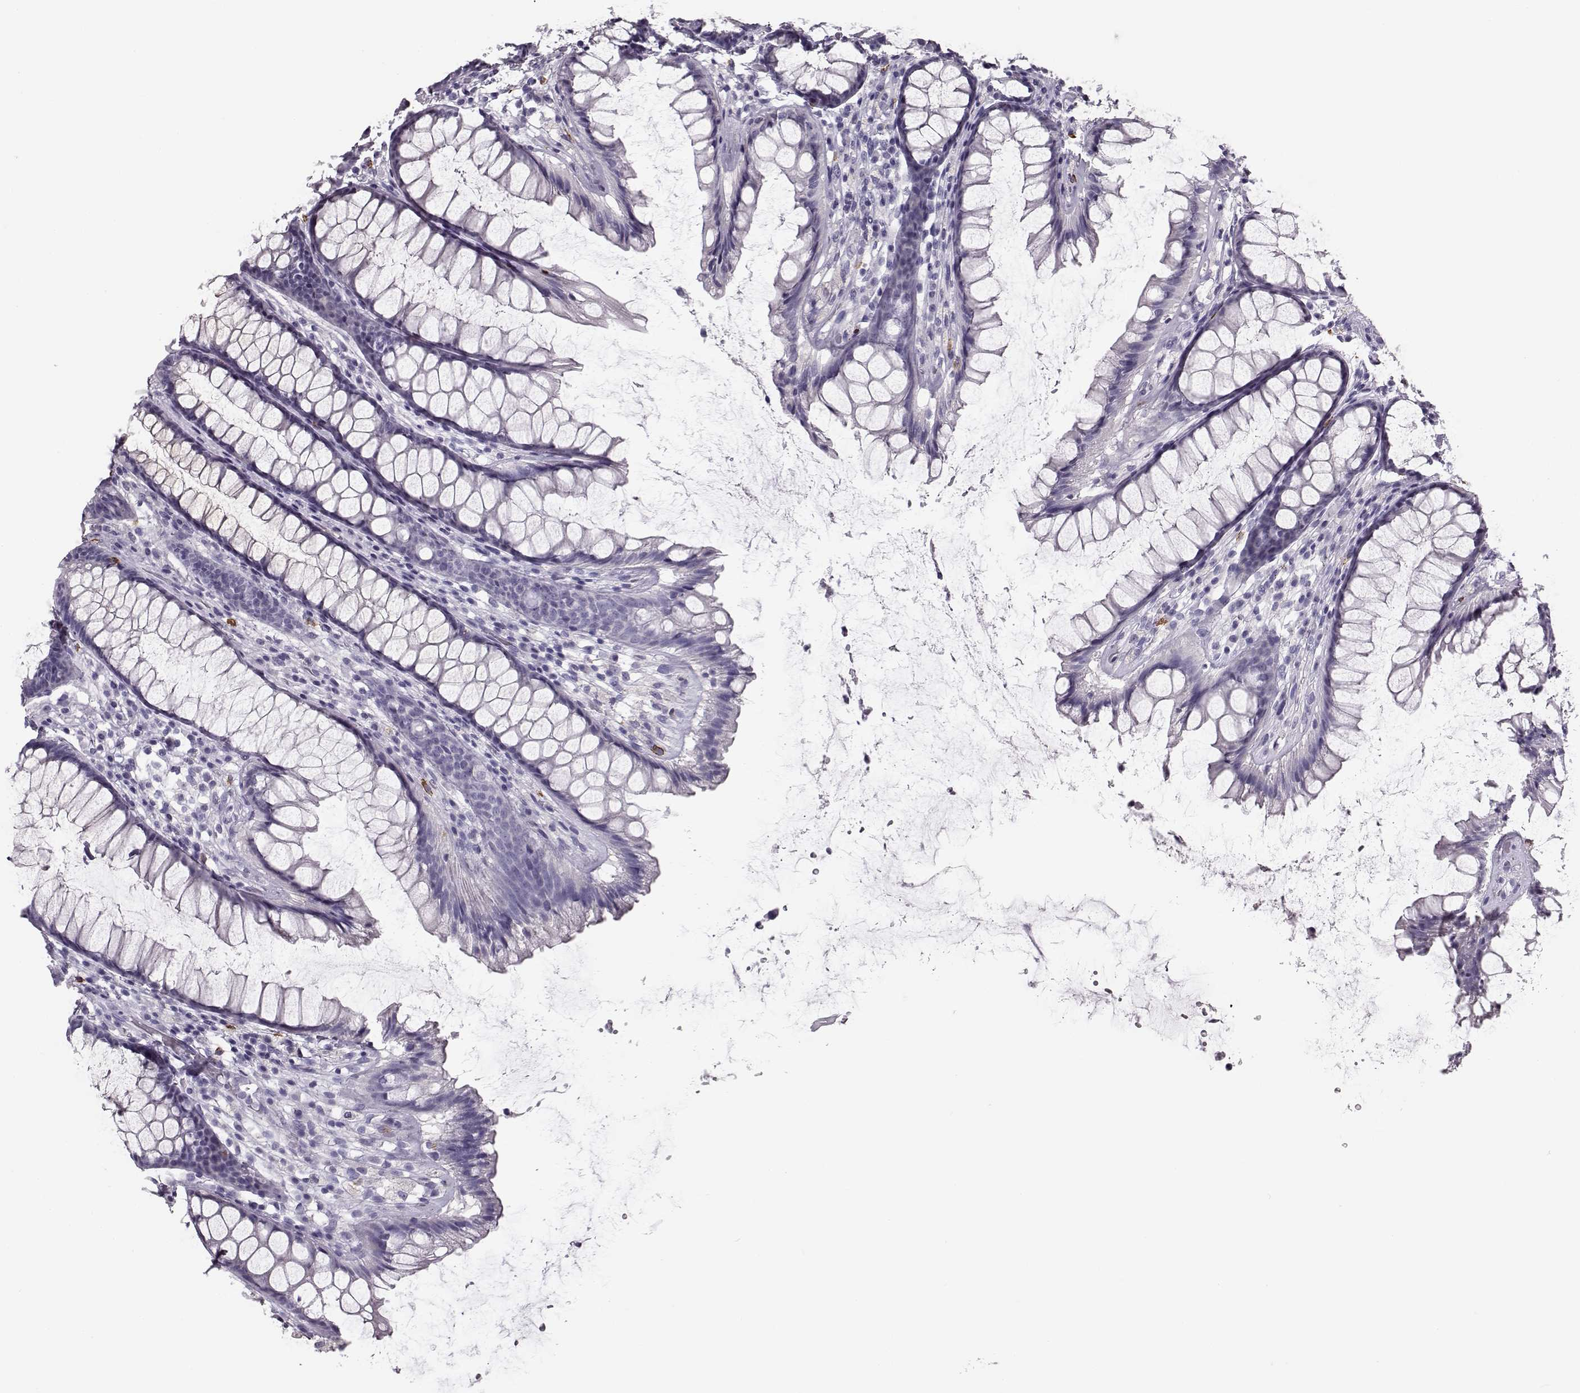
{"staining": {"intensity": "negative", "quantity": "none", "location": "none"}, "tissue": "rectum", "cell_type": "Glandular cells", "image_type": "normal", "snomed": [{"axis": "morphology", "description": "Normal tissue, NOS"}, {"axis": "topography", "description": "Rectum"}], "caption": "Protein analysis of unremarkable rectum demonstrates no significant staining in glandular cells.", "gene": "NPTXR", "patient": {"sex": "male", "age": 72}}